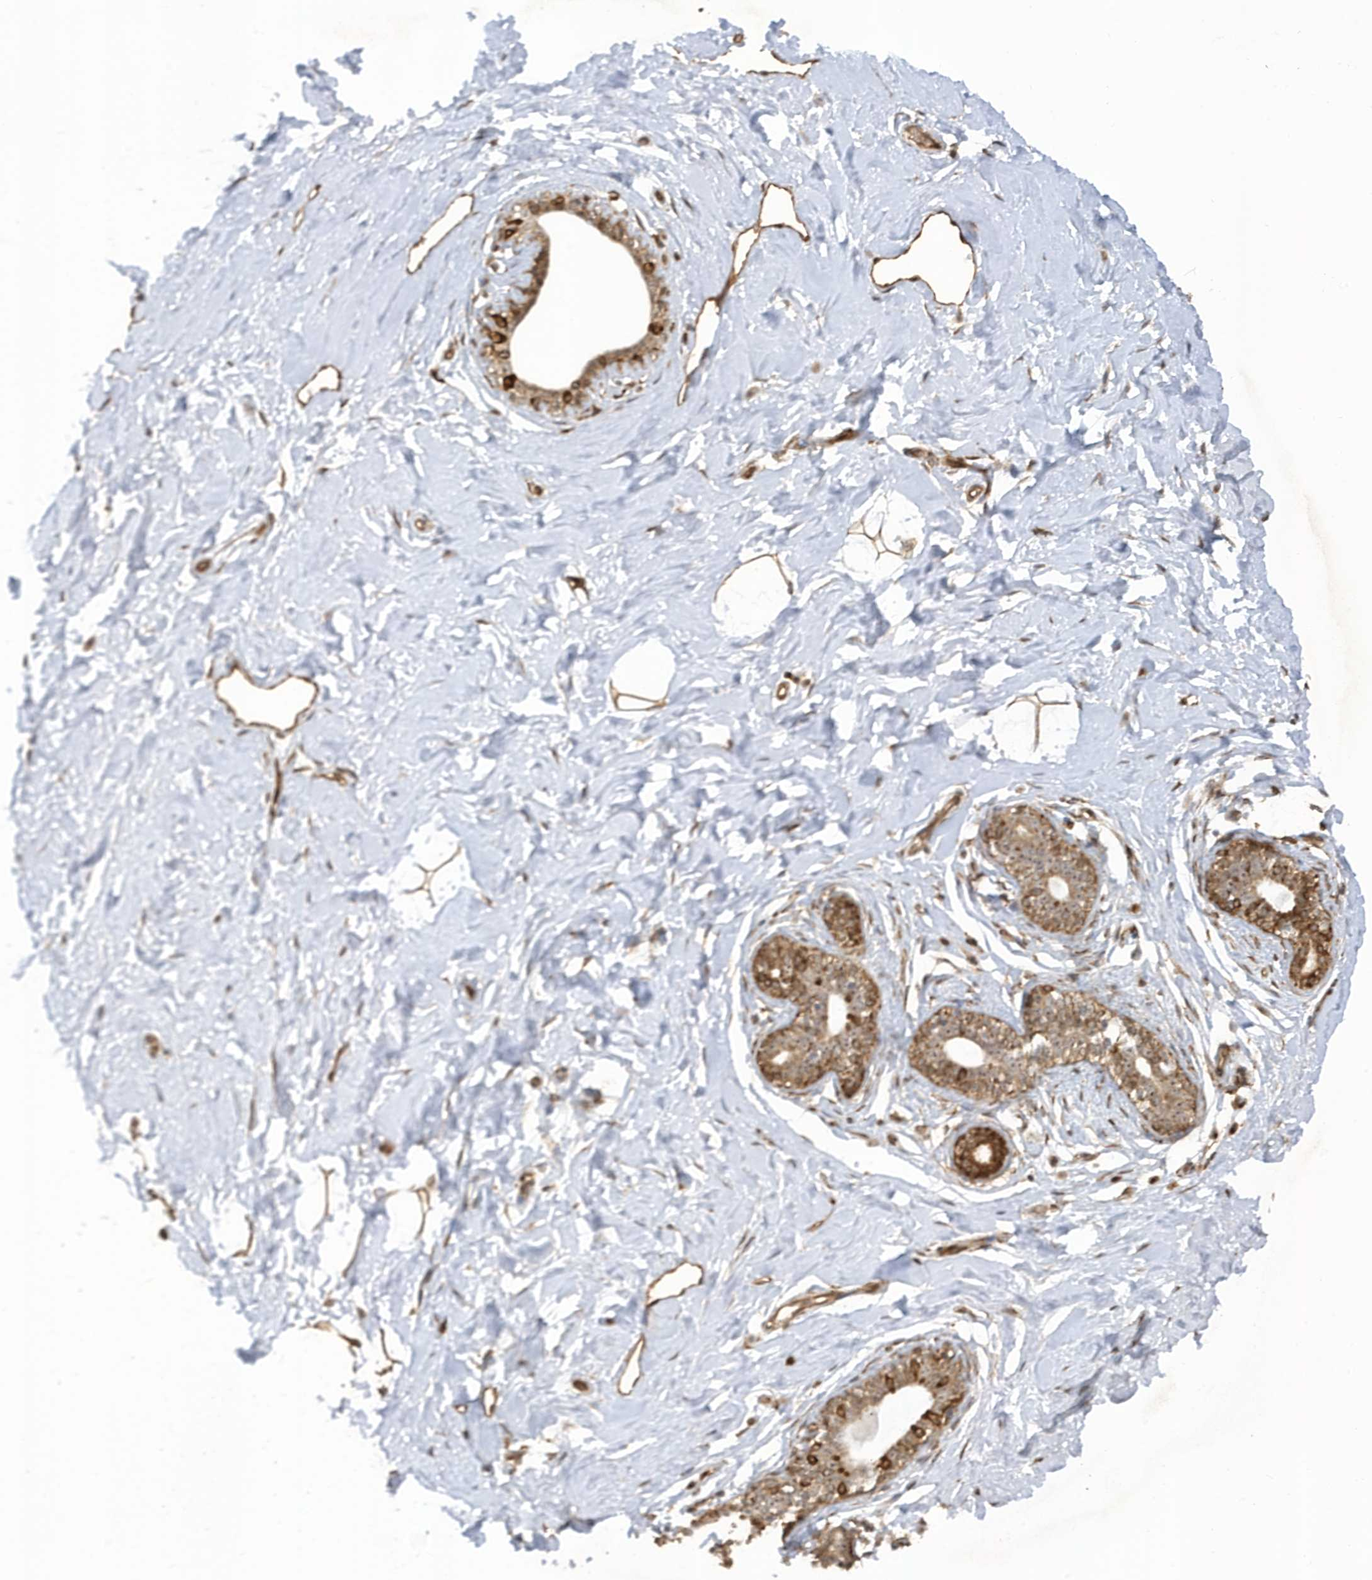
{"staining": {"intensity": "strong", "quantity": ">75%", "location": "cytoplasmic/membranous"}, "tissue": "breast", "cell_type": "Adipocytes", "image_type": "normal", "snomed": [{"axis": "morphology", "description": "Normal tissue, NOS"}, {"axis": "morphology", "description": "Adenoma, NOS"}, {"axis": "topography", "description": "Breast"}], "caption": "High-power microscopy captured an immunohistochemistry (IHC) micrograph of benign breast, revealing strong cytoplasmic/membranous staining in about >75% of adipocytes. (Brightfield microscopy of DAB IHC at high magnification).", "gene": "ECM2", "patient": {"sex": "female", "age": 23}}